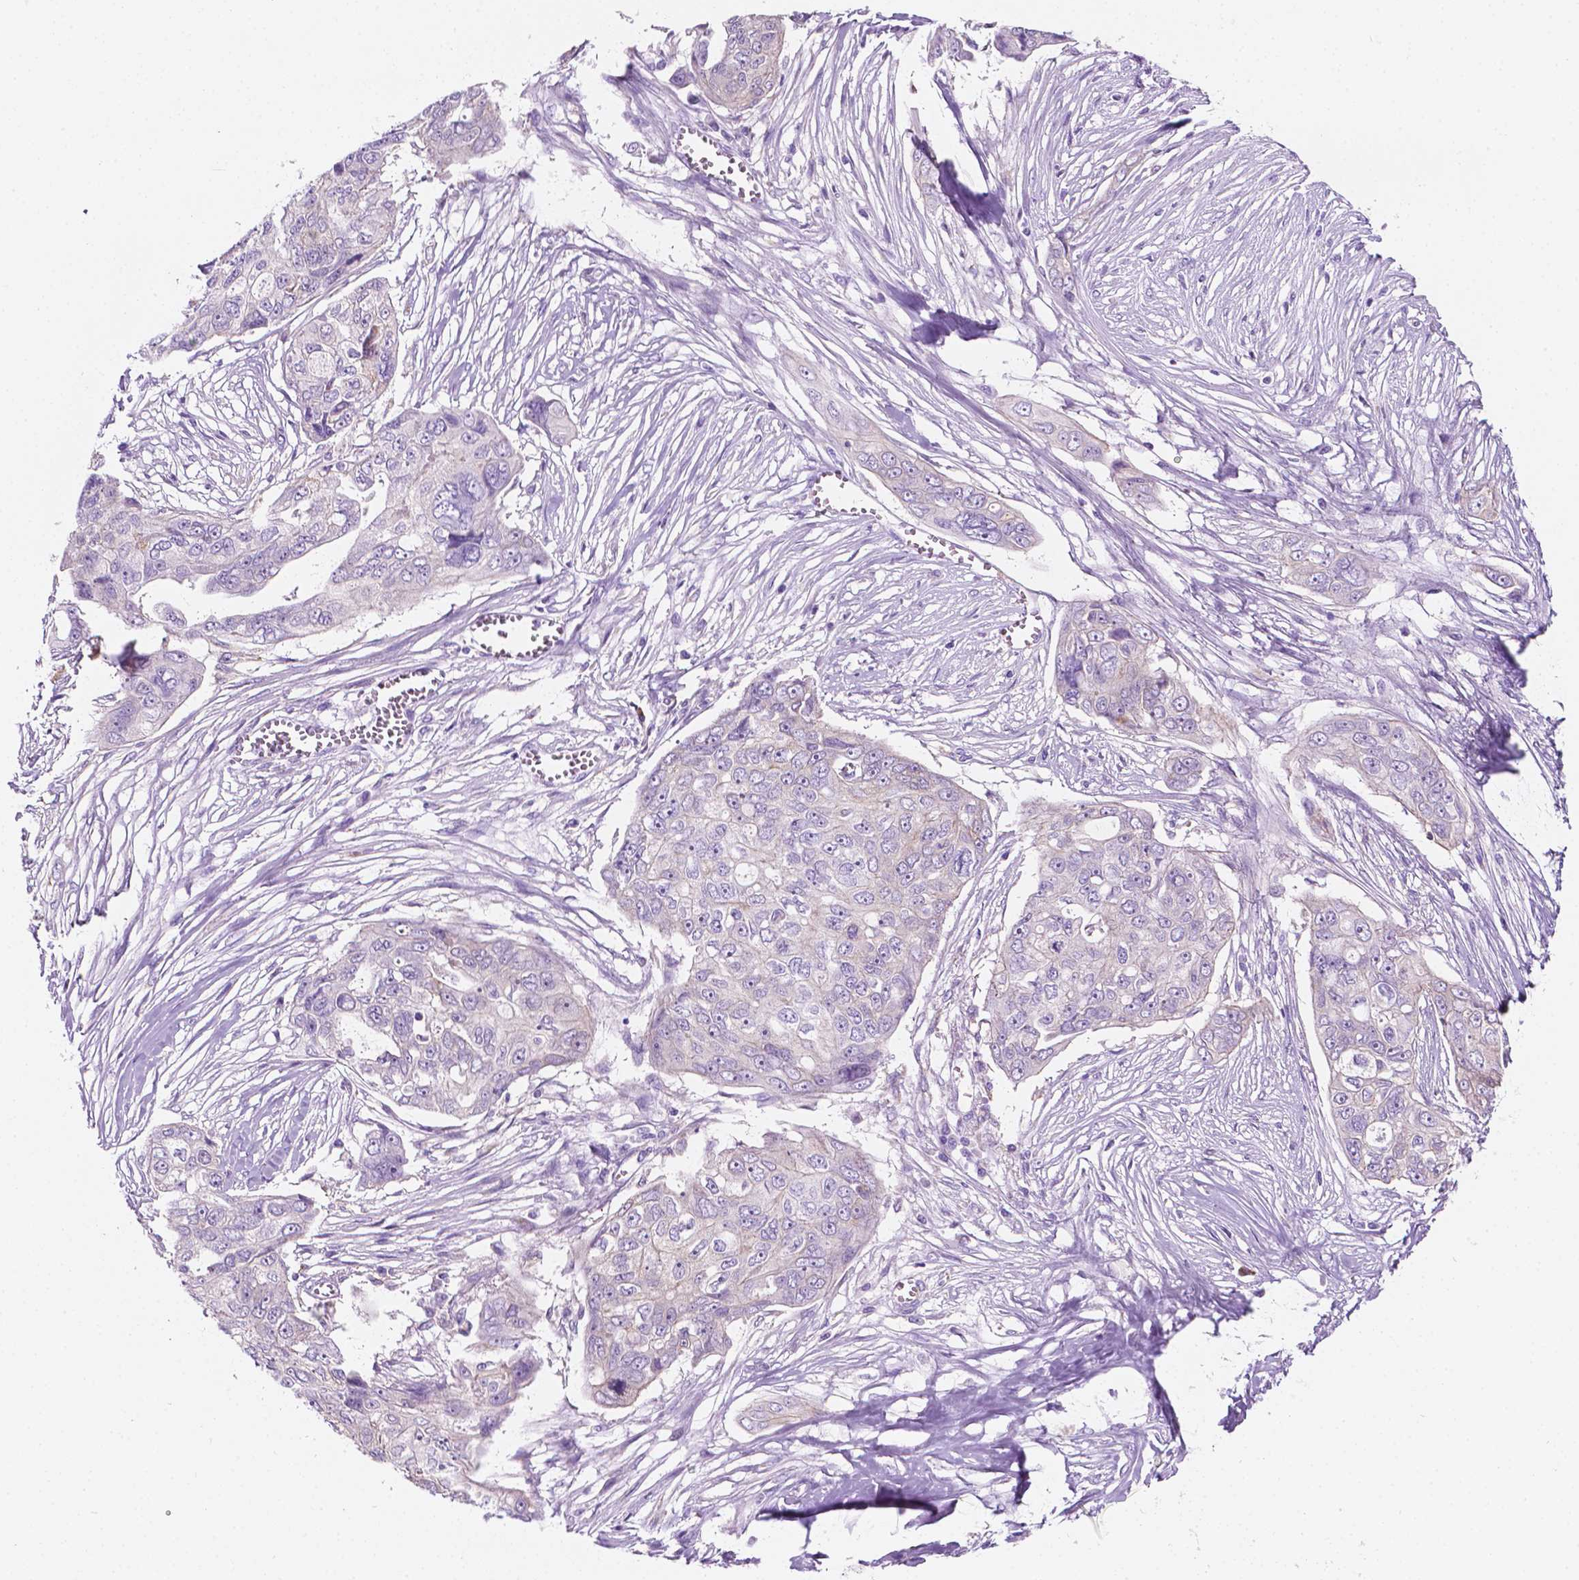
{"staining": {"intensity": "negative", "quantity": "none", "location": "none"}, "tissue": "ovarian cancer", "cell_type": "Tumor cells", "image_type": "cancer", "snomed": [{"axis": "morphology", "description": "Carcinoma, endometroid"}, {"axis": "topography", "description": "Ovary"}], "caption": "Immunohistochemistry (IHC) image of neoplastic tissue: ovarian endometroid carcinoma stained with DAB reveals no significant protein staining in tumor cells. Nuclei are stained in blue.", "gene": "NOS1AP", "patient": {"sex": "female", "age": 70}}